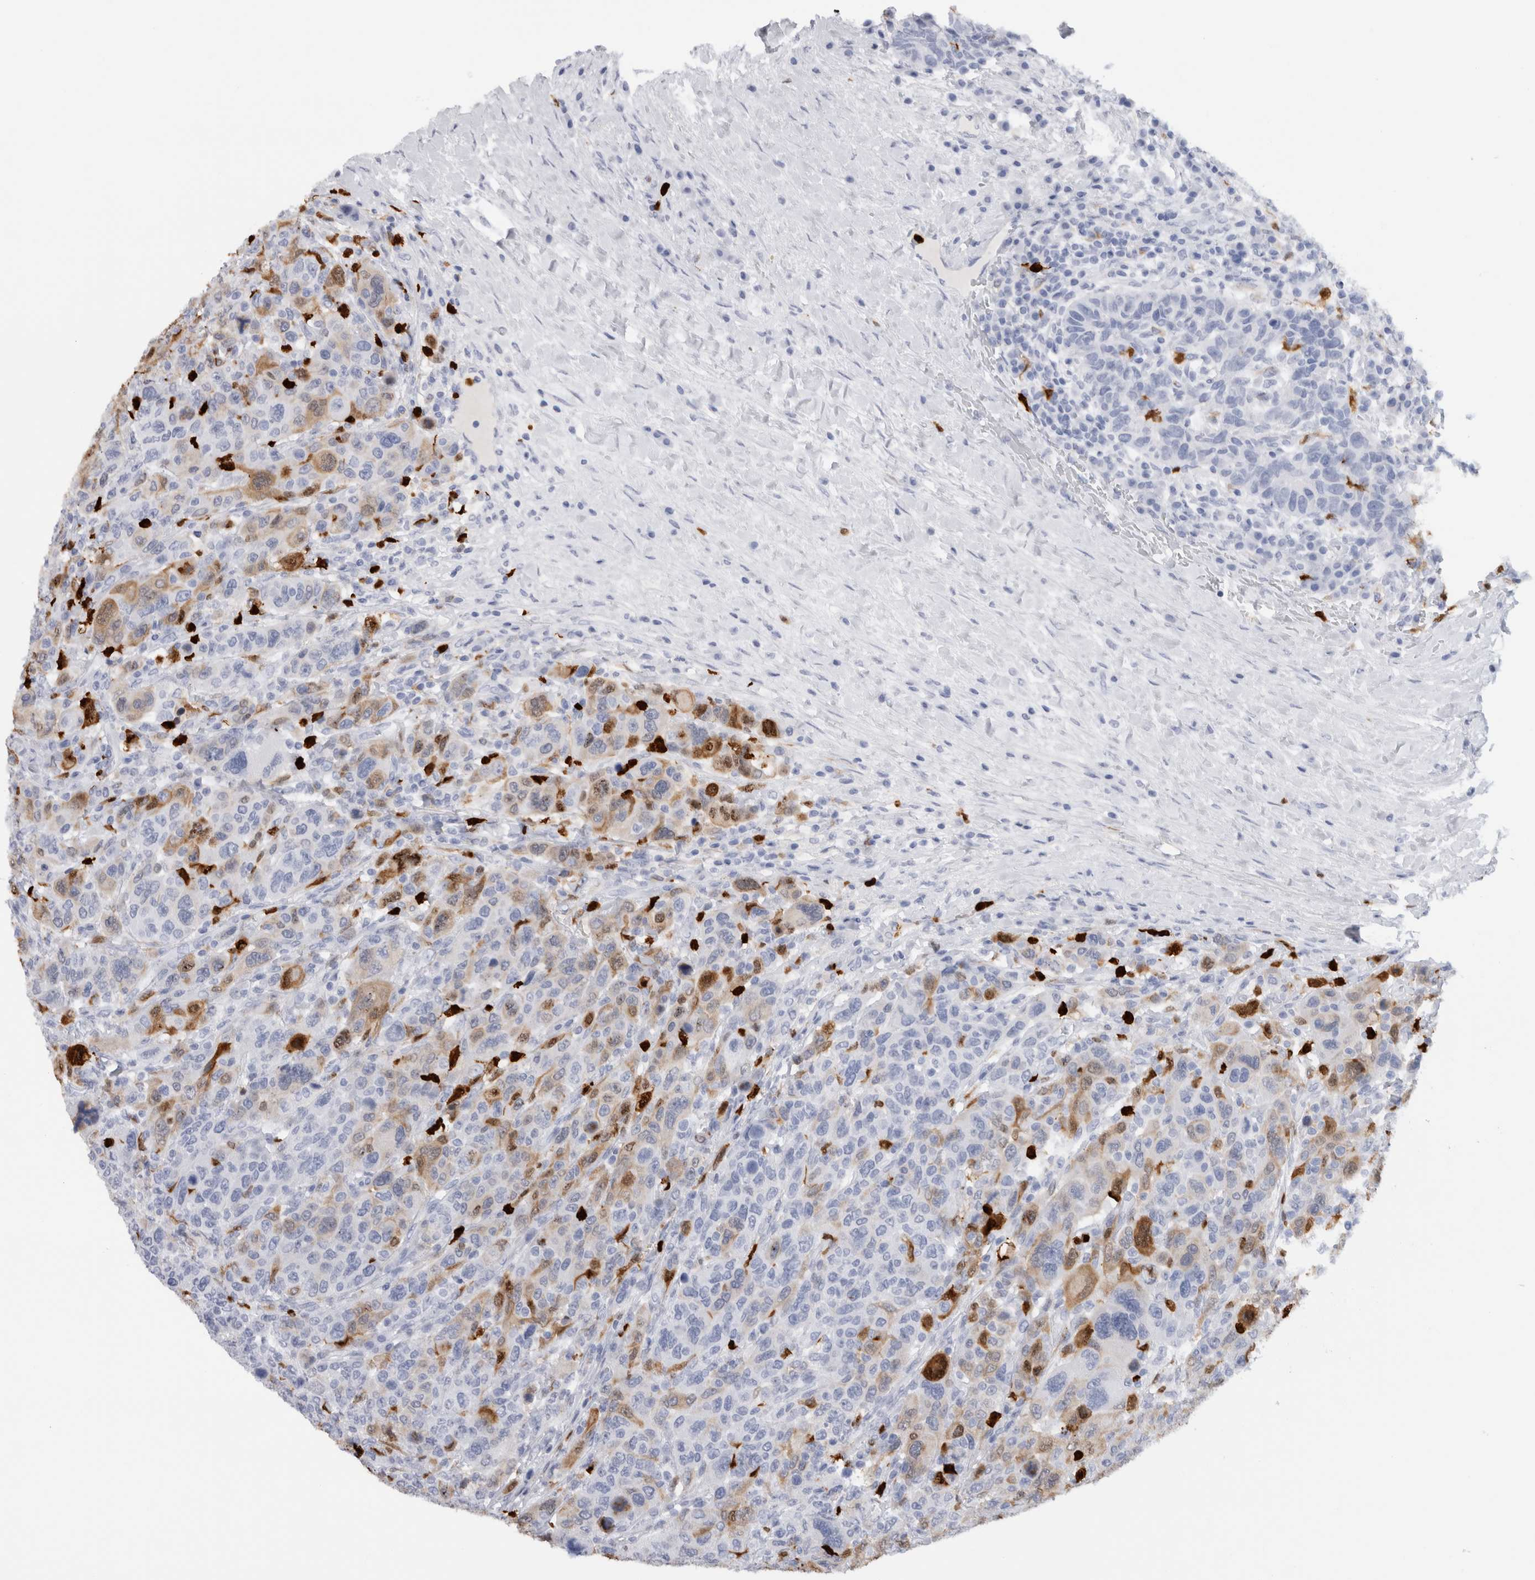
{"staining": {"intensity": "moderate", "quantity": "<25%", "location": "cytoplasmic/membranous,nuclear"}, "tissue": "breast cancer", "cell_type": "Tumor cells", "image_type": "cancer", "snomed": [{"axis": "morphology", "description": "Duct carcinoma"}, {"axis": "topography", "description": "Breast"}], "caption": "High-power microscopy captured an immunohistochemistry micrograph of breast invasive ductal carcinoma, revealing moderate cytoplasmic/membranous and nuclear positivity in about <25% of tumor cells.", "gene": "S100A8", "patient": {"sex": "female", "age": 37}}